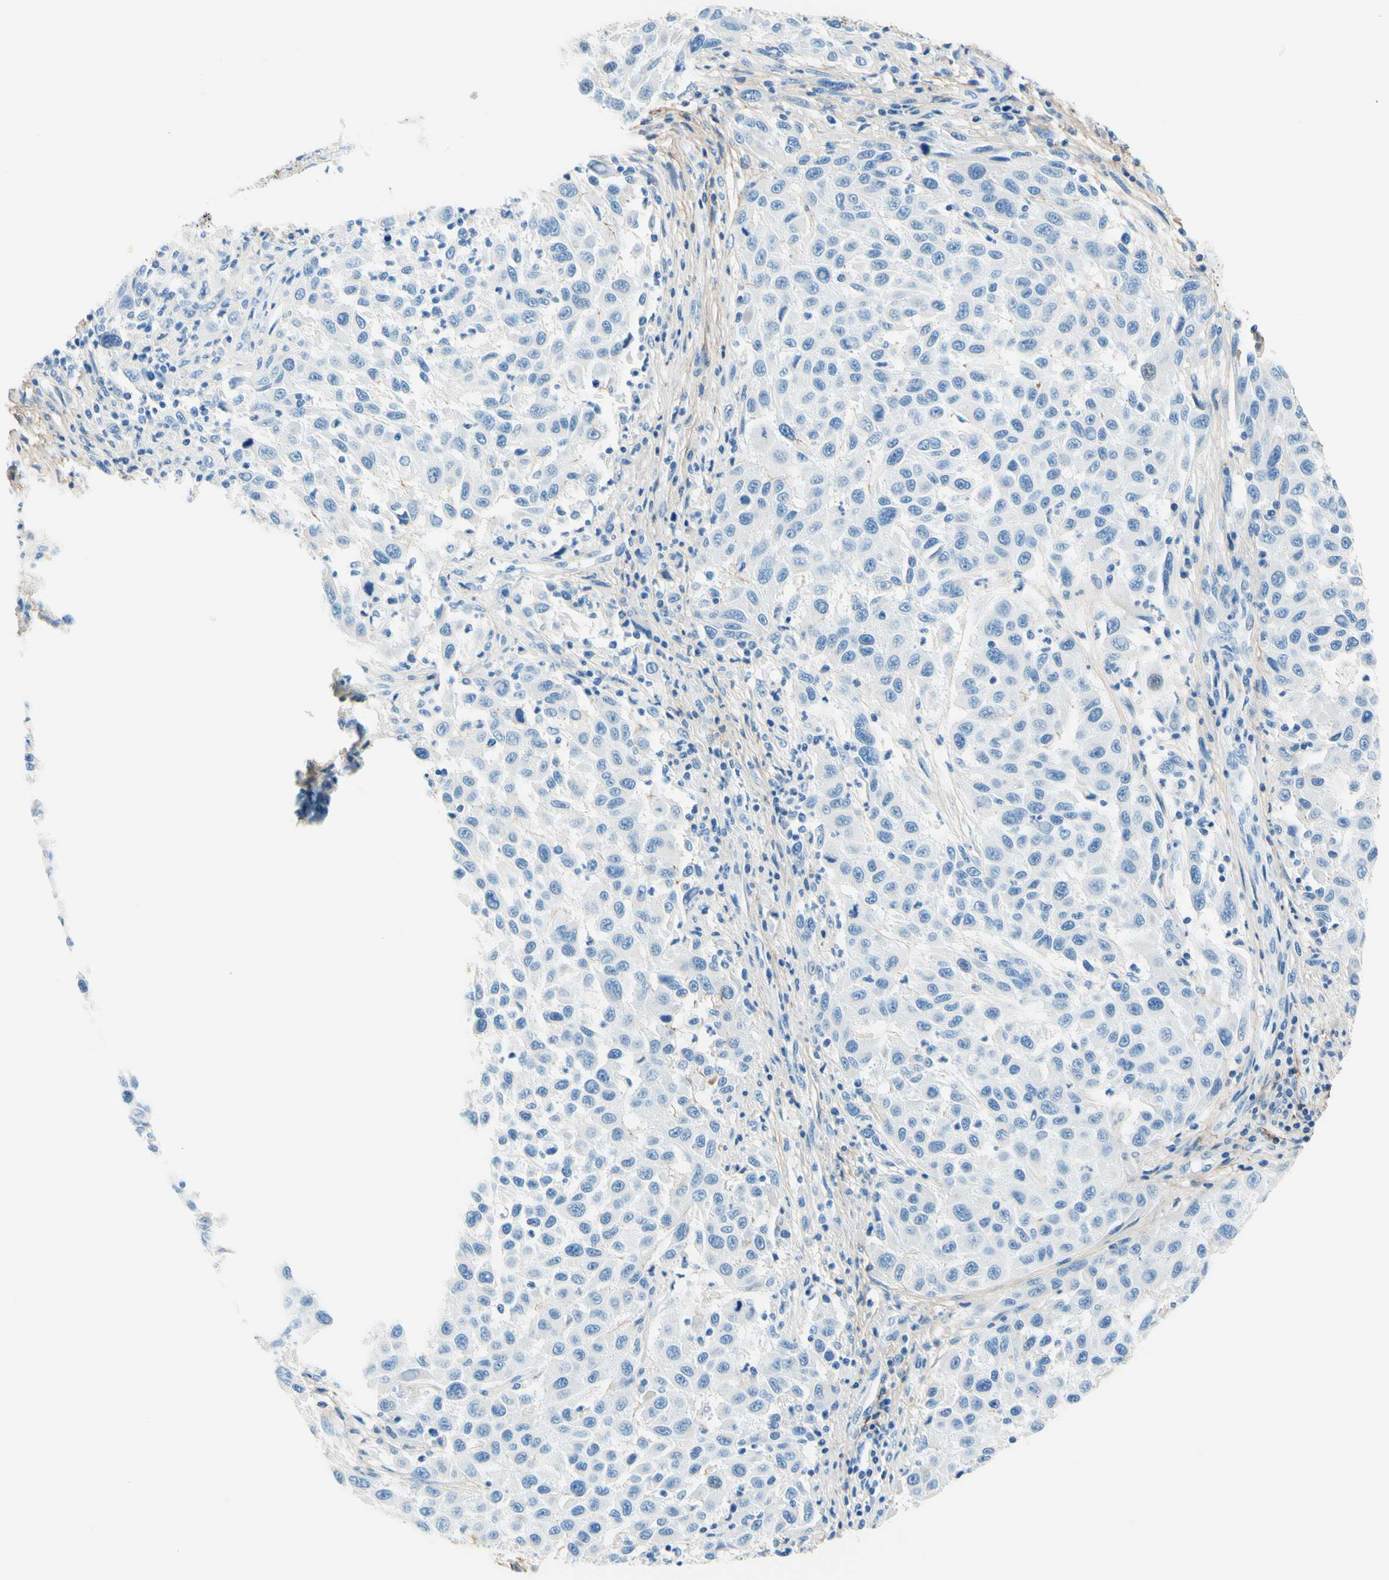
{"staining": {"intensity": "negative", "quantity": "none", "location": "none"}, "tissue": "melanoma", "cell_type": "Tumor cells", "image_type": "cancer", "snomed": [{"axis": "morphology", "description": "Malignant melanoma, Metastatic site"}, {"axis": "topography", "description": "Lymph node"}], "caption": "Melanoma was stained to show a protein in brown. There is no significant staining in tumor cells.", "gene": "MFAP5", "patient": {"sex": "male", "age": 61}}